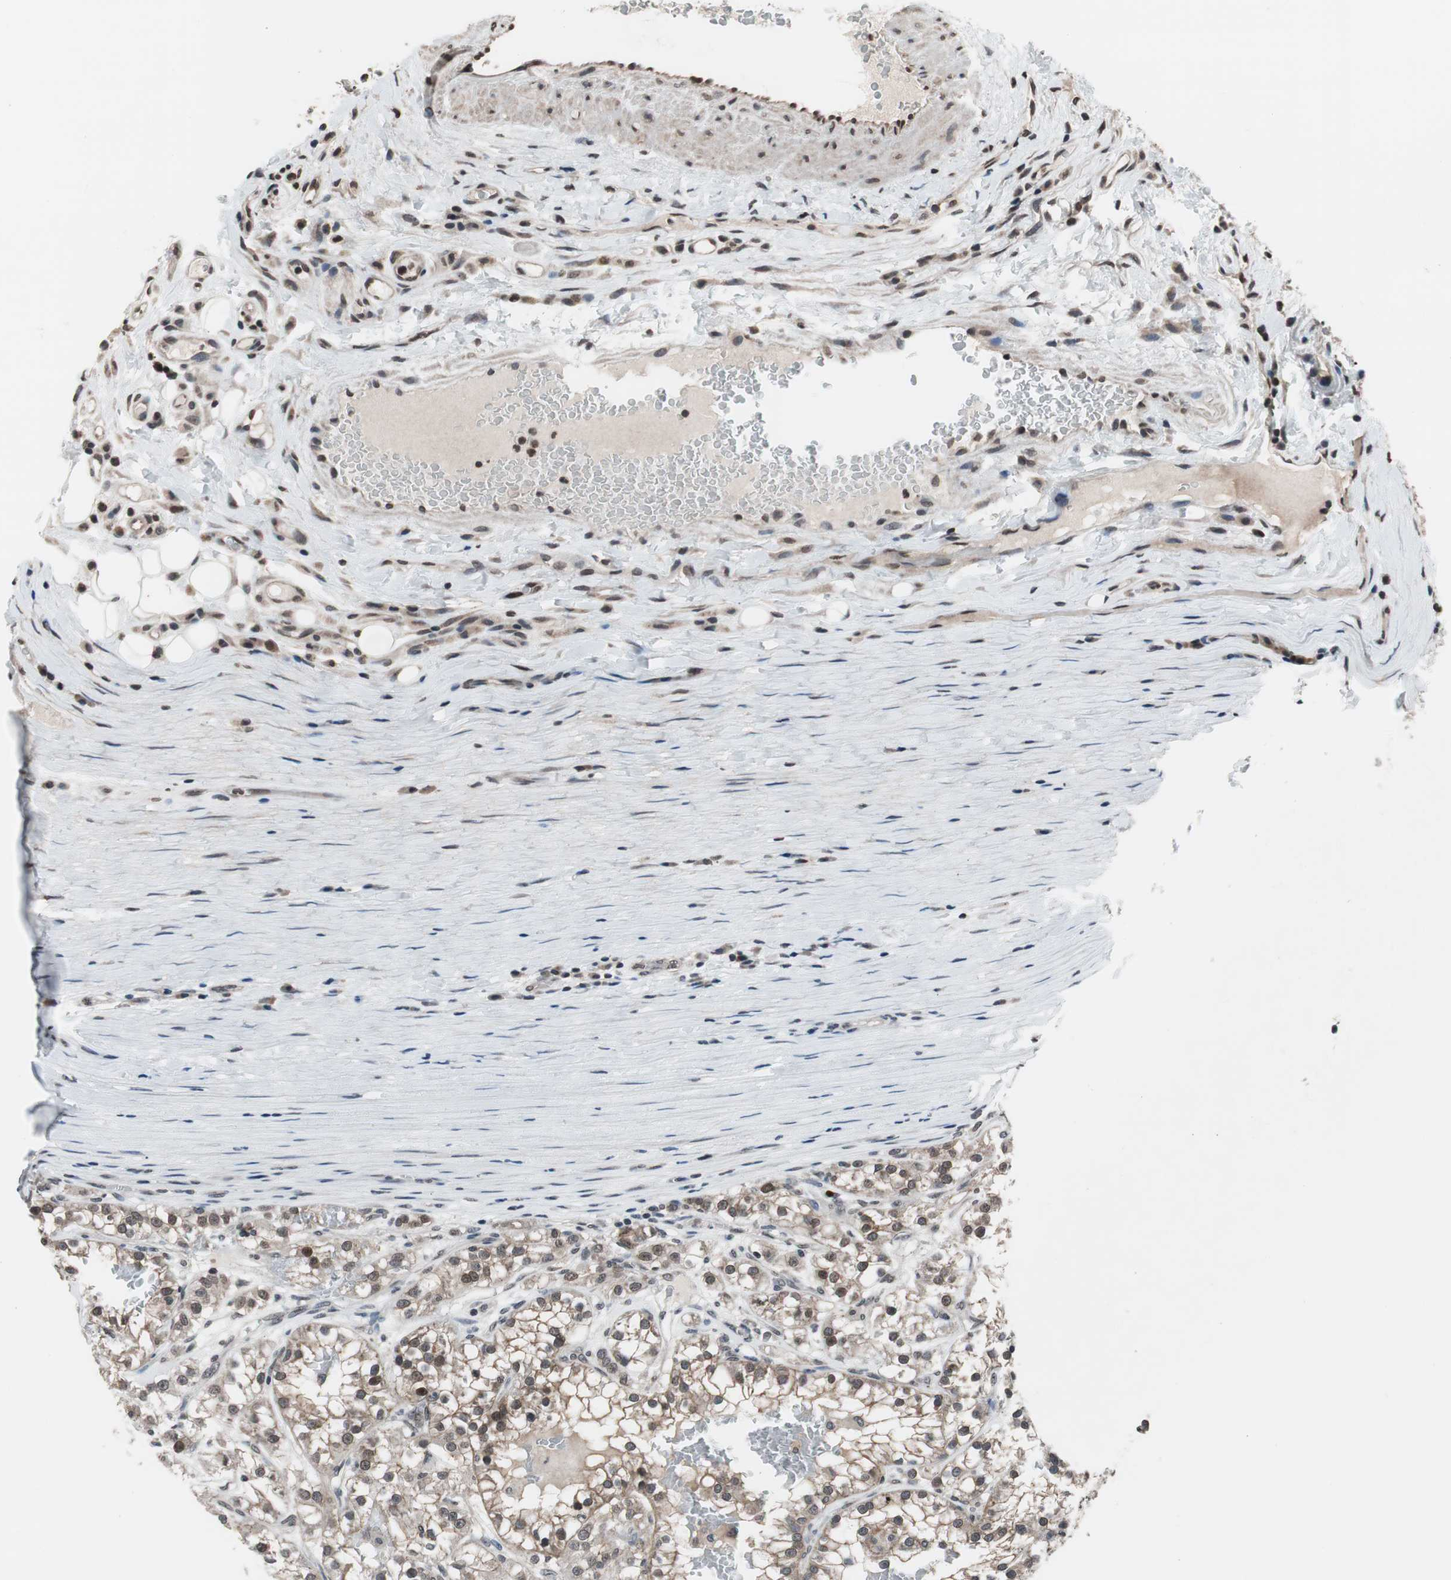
{"staining": {"intensity": "weak", "quantity": "25%-75%", "location": "cytoplasmic/membranous,nuclear"}, "tissue": "renal cancer", "cell_type": "Tumor cells", "image_type": "cancer", "snomed": [{"axis": "morphology", "description": "Adenocarcinoma, NOS"}, {"axis": "topography", "description": "Kidney"}], "caption": "Human renal cancer stained with a brown dye displays weak cytoplasmic/membranous and nuclear positive positivity in about 25%-75% of tumor cells.", "gene": "RFC1", "patient": {"sex": "female", "age": 52}}